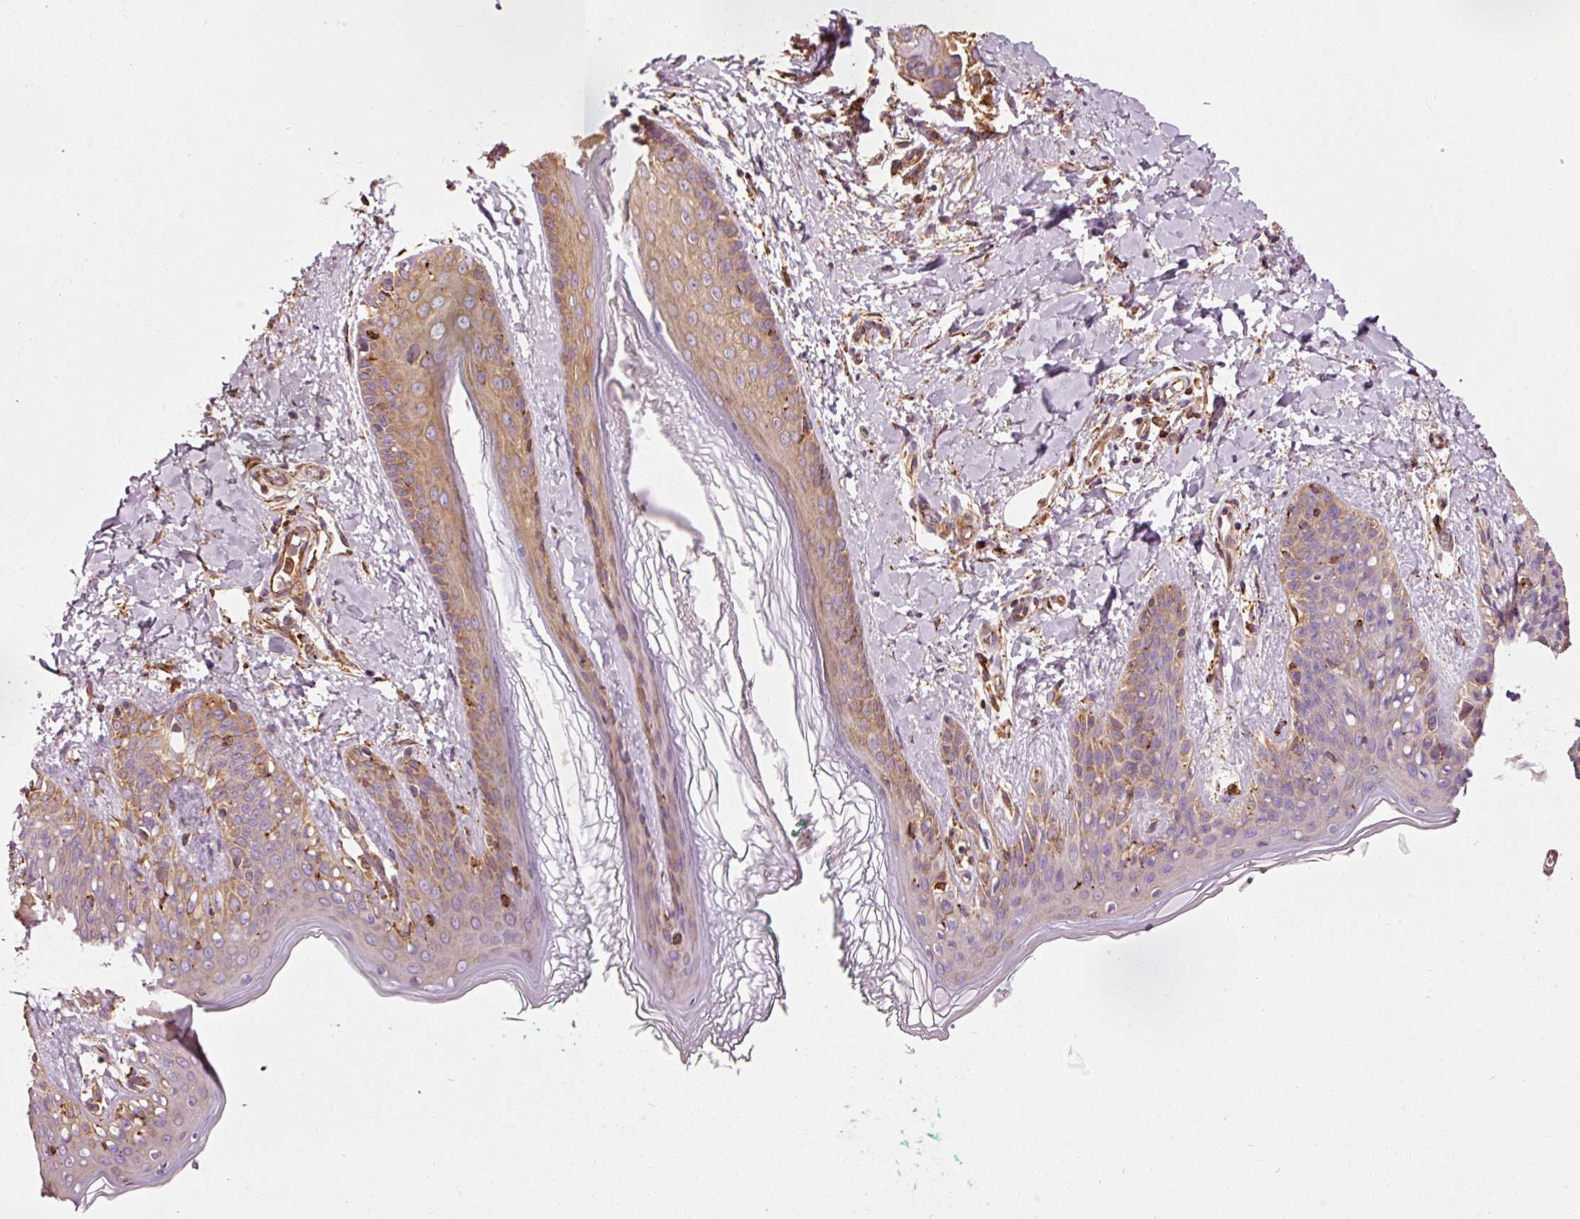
{"staining": {"intensity": "moderate", "quantity": ">75%", "location": "cytoplasmic/membranous"}, "tissue": "skin", "cell_type": "Fibroblasts", "image_type": "normal", "snomed": [{"axis": "morphology", "description": "Normal tissue, NOS"}, {"axis": "topography", "description": "Skin"}], "caption": "A high-resolution image shows IHC staining of normal skin, which reveals moderate cytoplasmic/membranous expression in approximately >75% of fibroblasts.", "gene": "ENSG00000256500", "patient": {"sex": "male", "age": 16}}